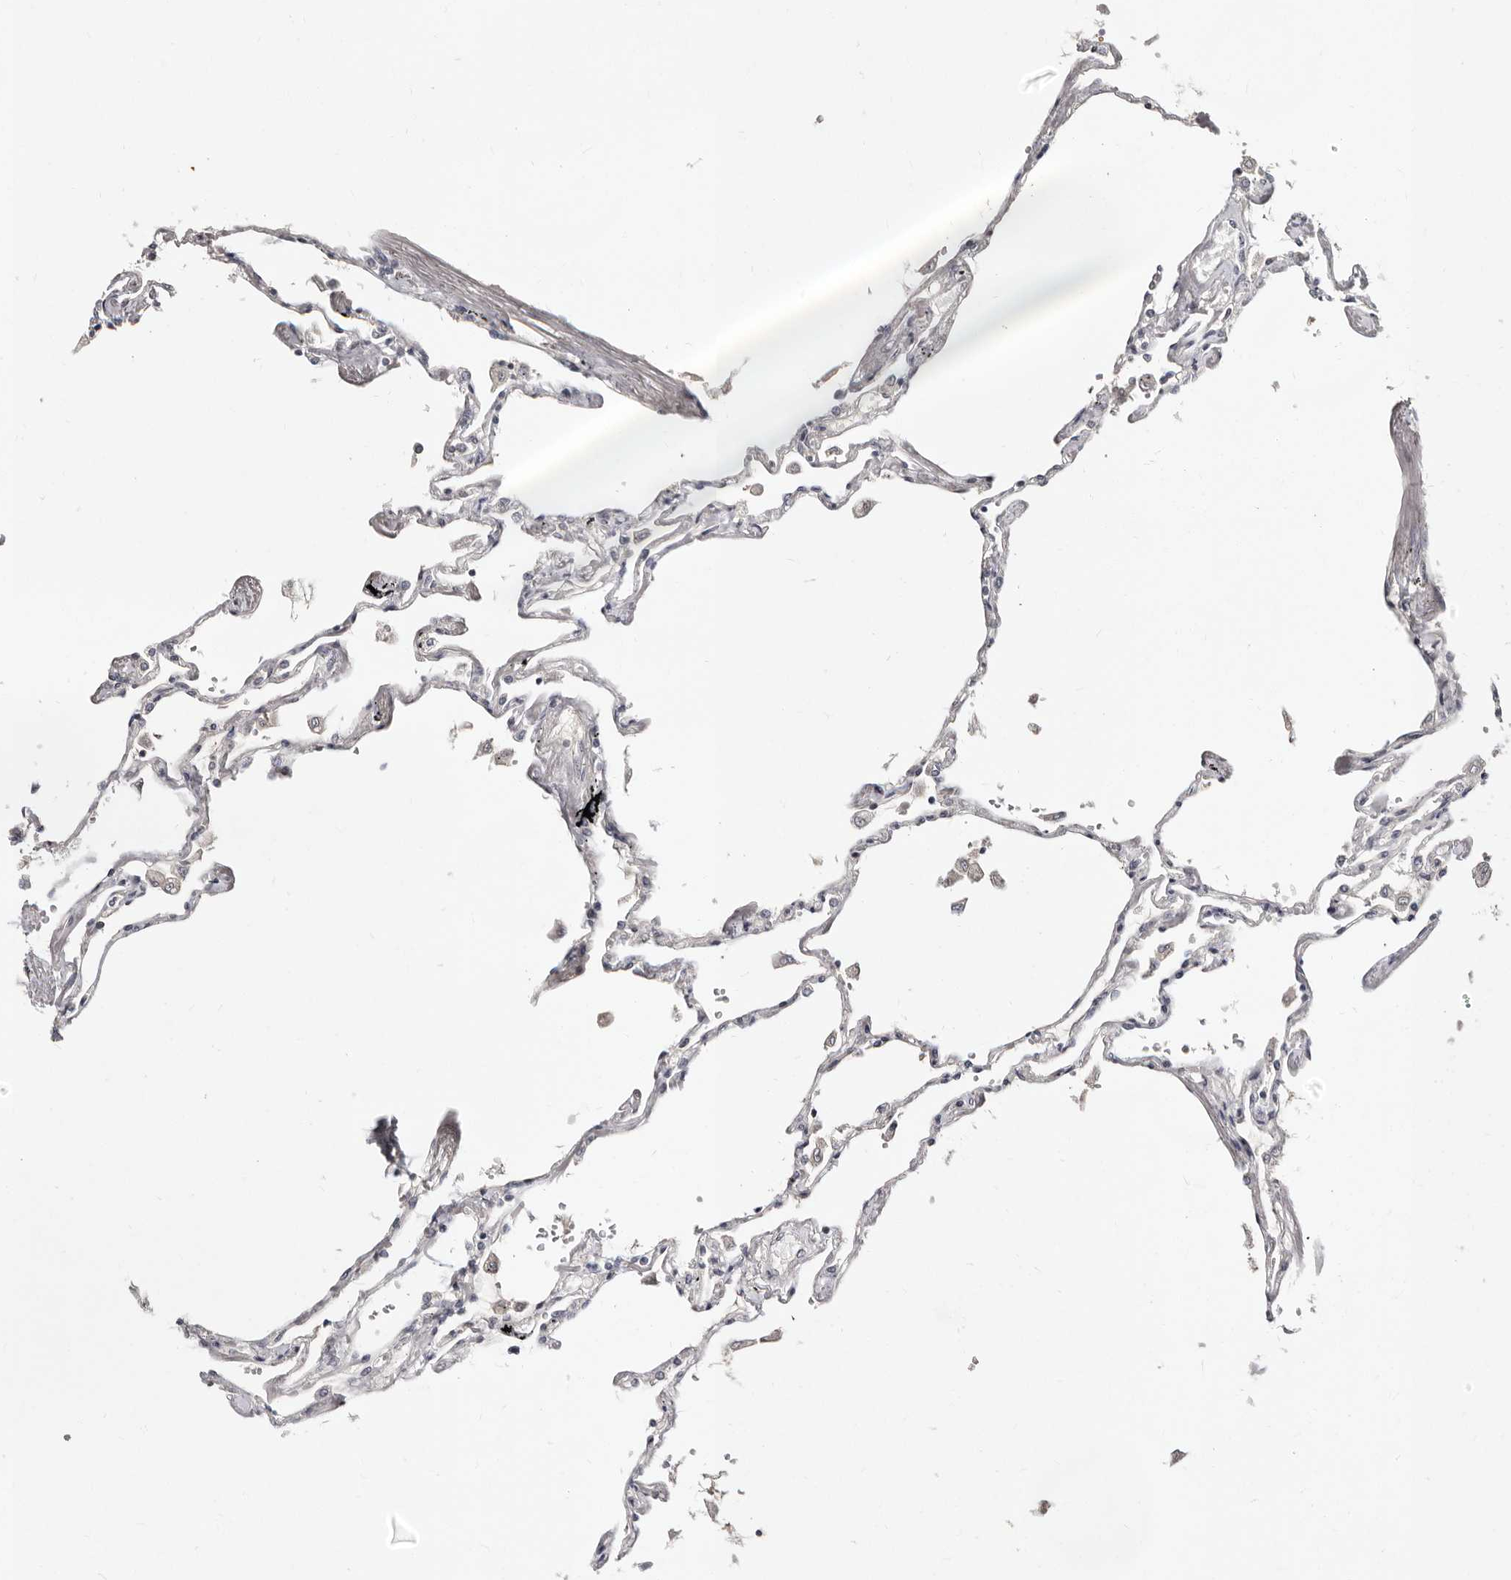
{"staining": {"intensity": "negative", "quantity": "none", "location": "none"}, "tissue": "lung", "cell_type": "Alveolar cells", "image_type": "normal", "snomed": [{"axis": "morphology", "description": "Normal tissue, NOS"}, {"axis": "topography", "description": "Lung"}], "caption": "Immunohistochemistry of benign lung reveals no staining in alveolar cells.", "gene": "LCORL", "patient": {"sex": "female", "age": 67}}